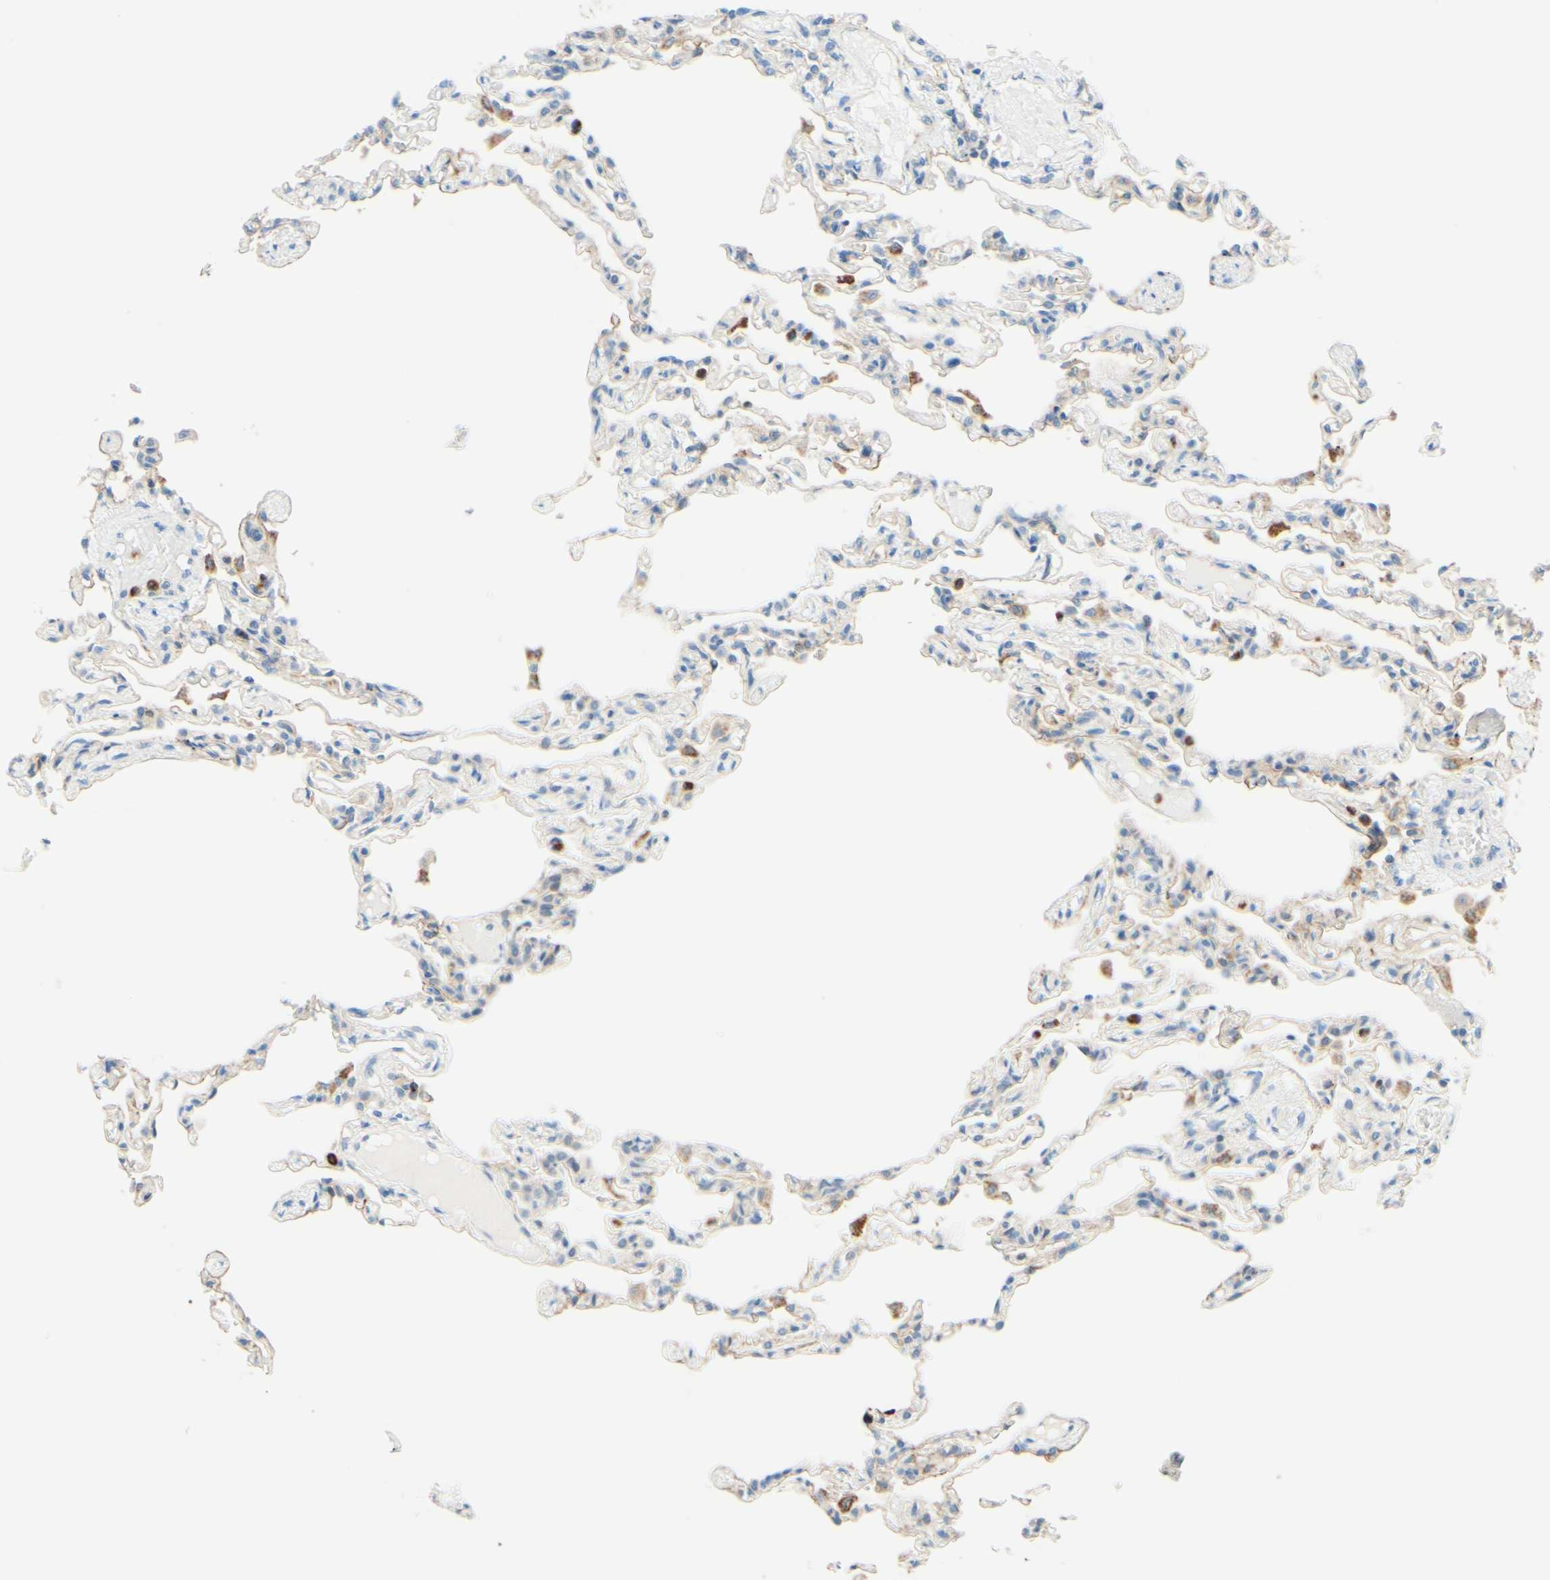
{"staining": {"intensity": "weak", "quantity": "<25%", "location": "cytoplasmic/membranous"}, "tissue": "lung", "cell_type": "Alveolar cells", "image_type": "normal", "snomed": [{"axis": "morphology", "description": "Normal tissue, NOS"}, {"axis": "topography", "description": "Lung"}], "caption": "A high-resolution image shows immunohistochemistry (IHC) staining of normal lung, which shows no significant staining in alveolar cells. (DAB IHC, high magnification).", "gene": "TREM2", "patient": {"sex": "male", "age": 21}}